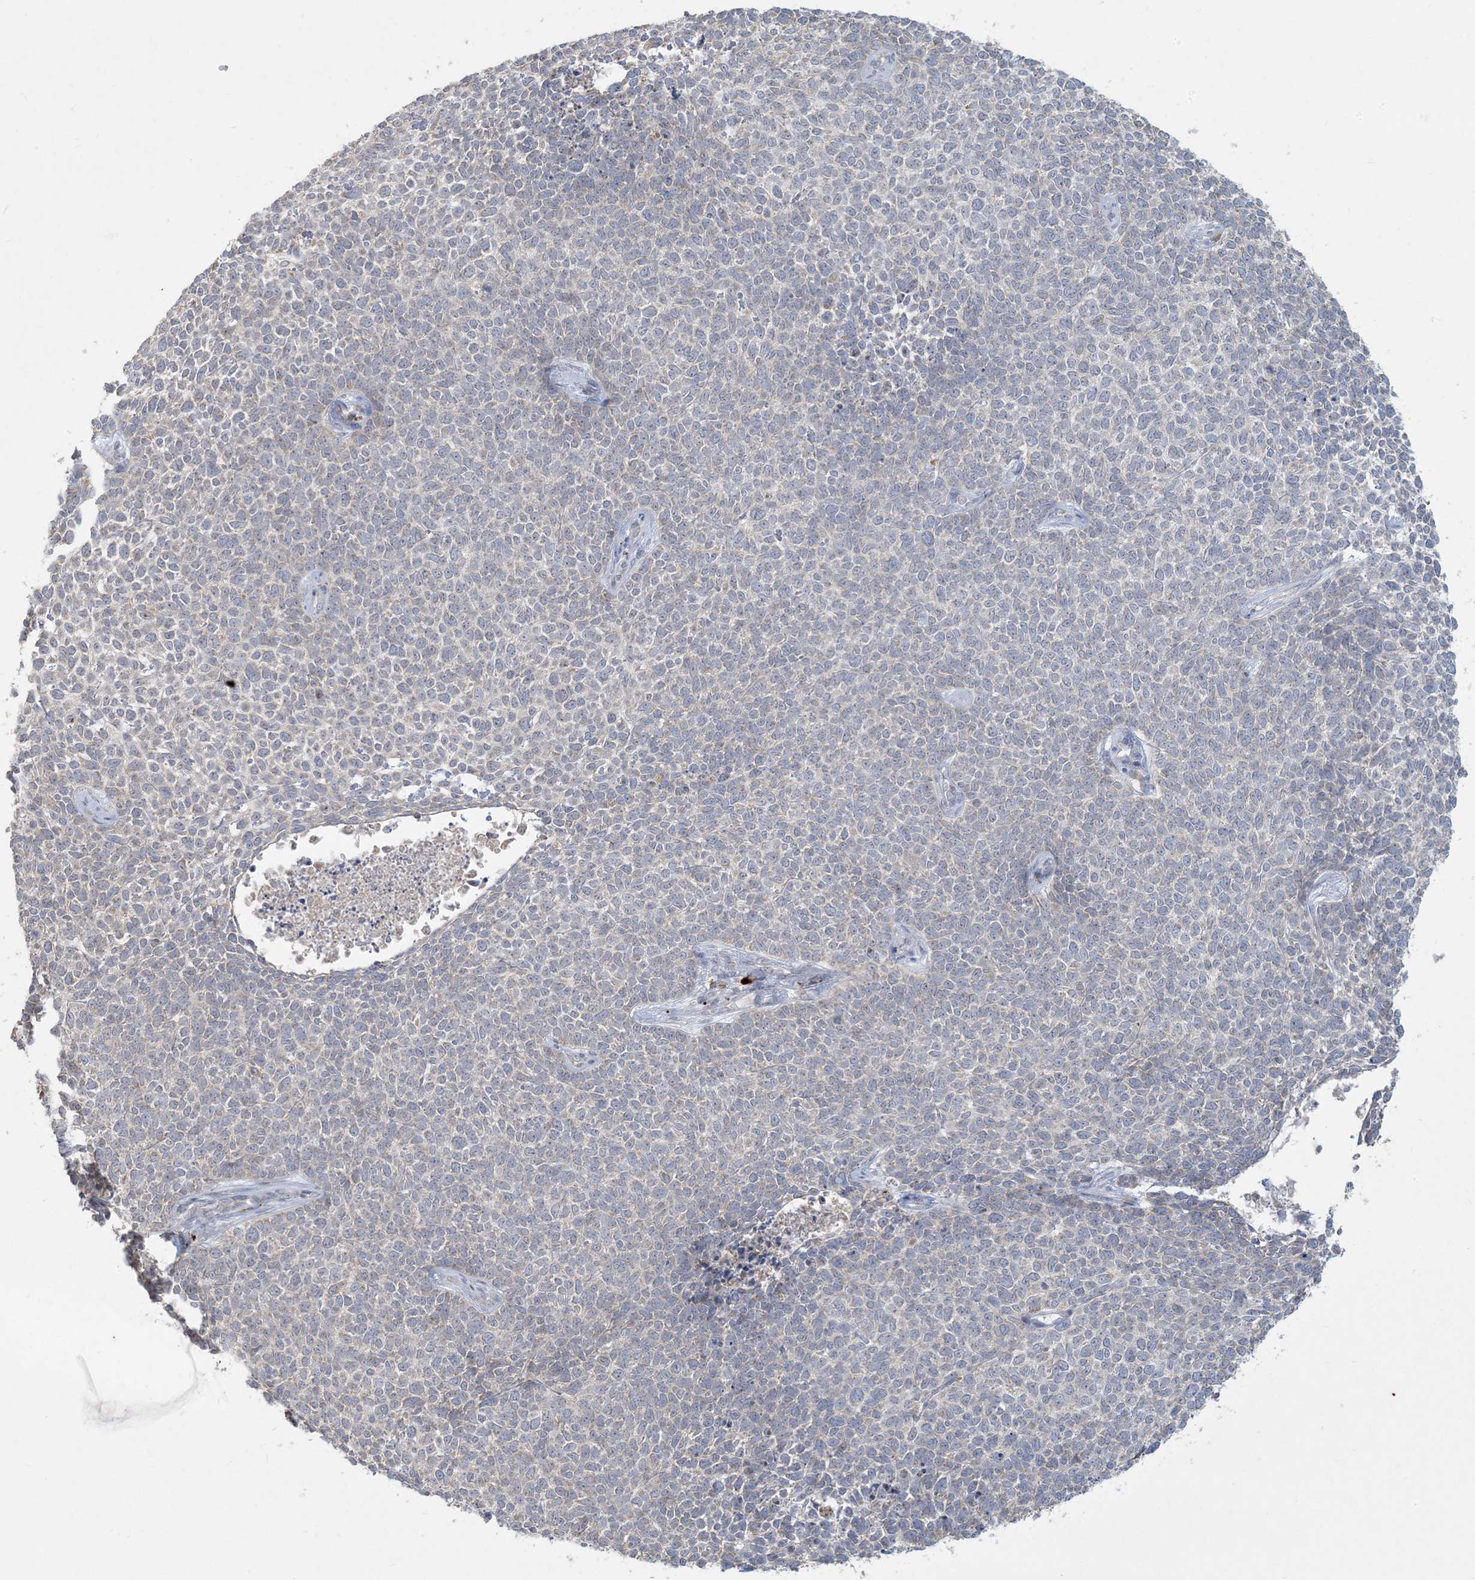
{"staining": {"intensity": "negative", "quantity": "none", "location": "none"}, "tissue": "skin cancer", "cell_type": "Tumor cells", "image_type": "cancer", "snomed": [{"axis": "morphology", "description": "Basal cell carcinoma"}, {"axis": "topography", "description": "Skin"}], "caption": "Tumor cells are negative for protein expression in human skin cancer.", "gene": "MCAT", "patient": {"sex": "female", "age": 84}}